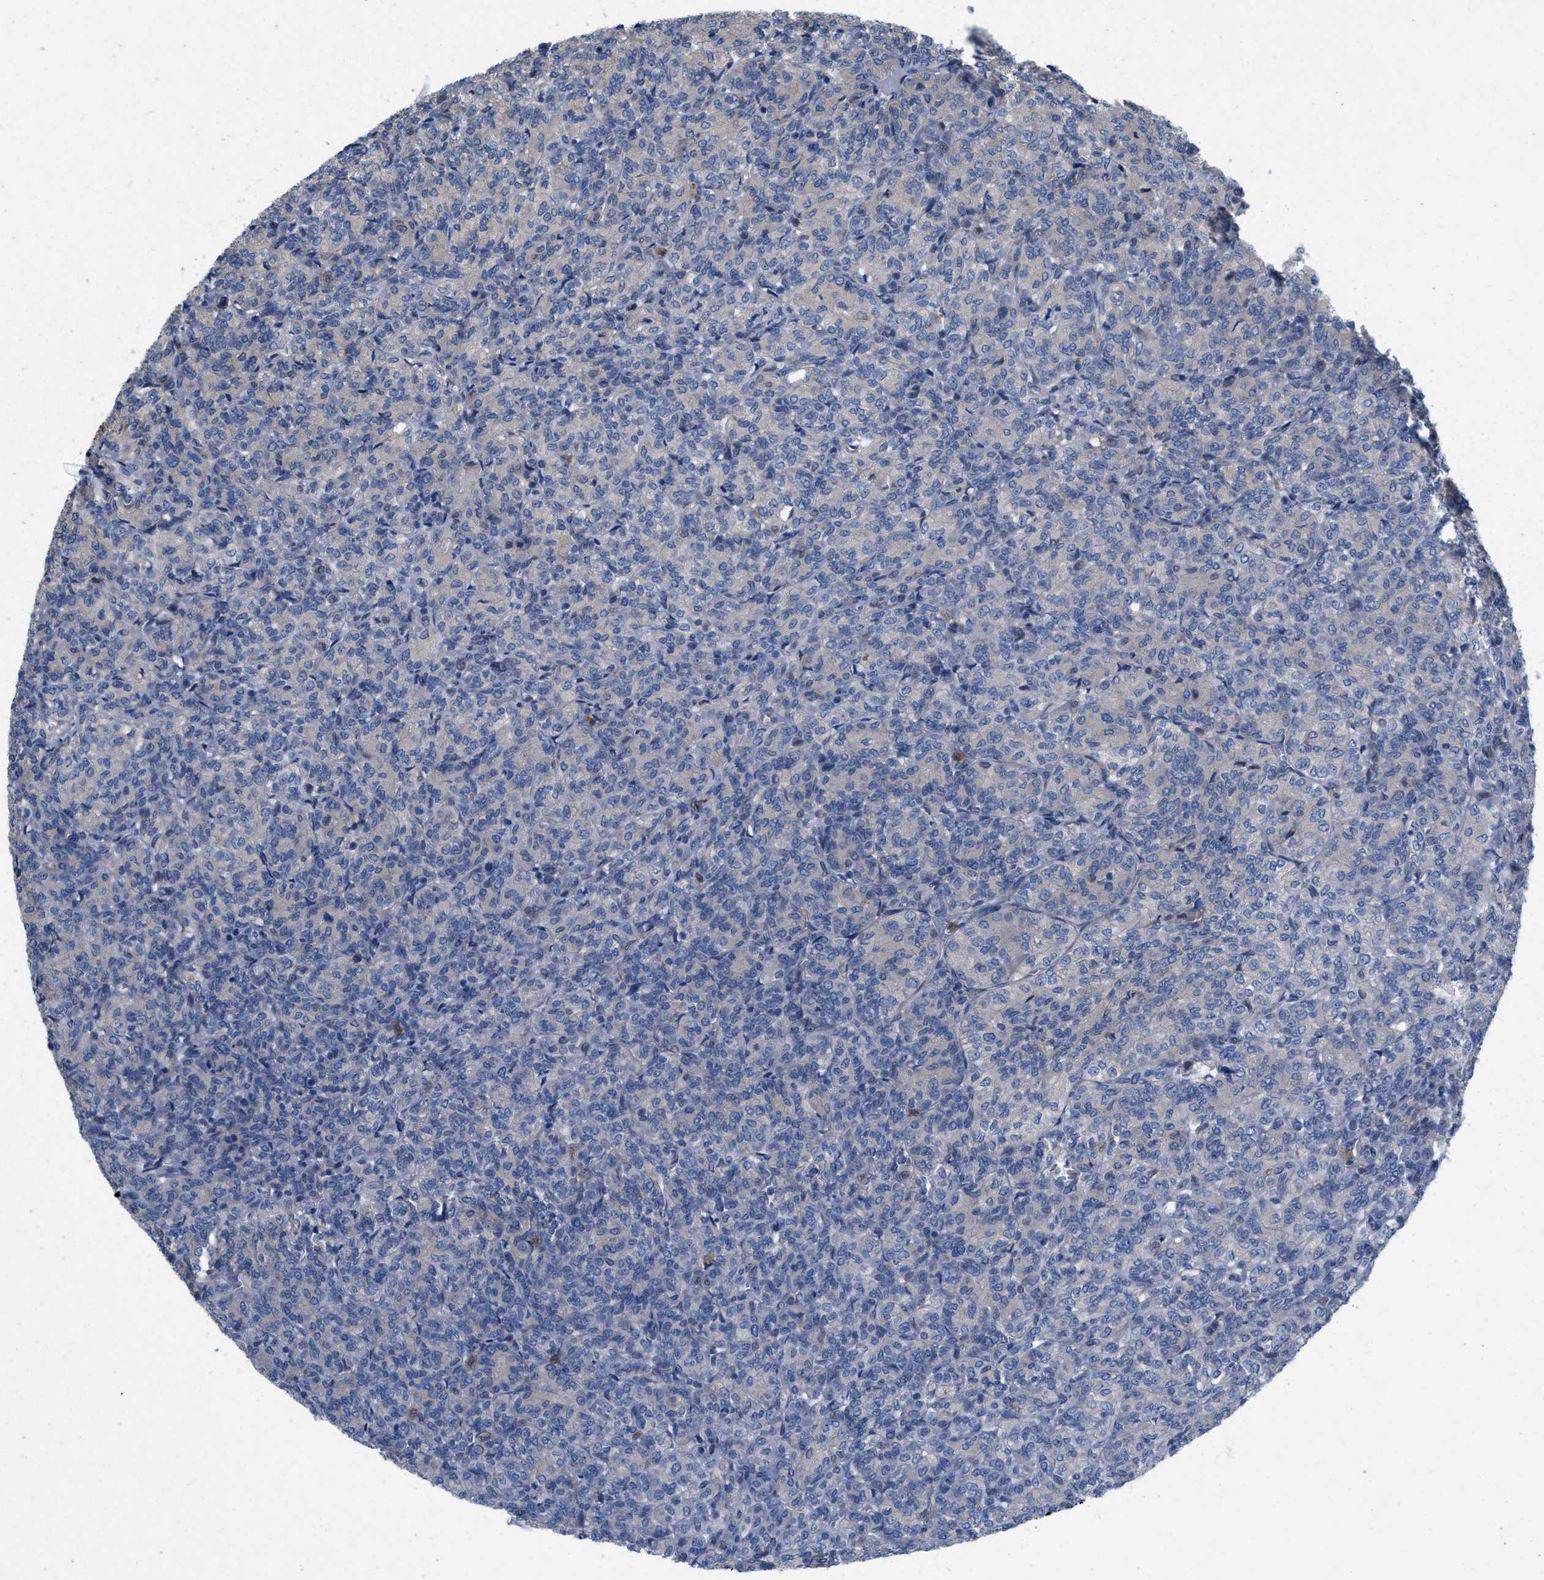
{"staining": {"intensity": "negative", "quantity": "none", "location": "none"}, "tissue": "renal cancer", "cell_type": "Tumor cells", "image_type": "cancer", "snomed": [{"axis": "morphology", "description": "Adenocarcinoma, NOS"}, {"axis": "topography", "description": "Kidney"}], "caption": "A high-resolution photomicrograph shows IHC staining of renal cancer, which reveals no significant staining in tumor cells.", "gene": "PLPPR5", "patient": {"sex": "male", "age": 77}}